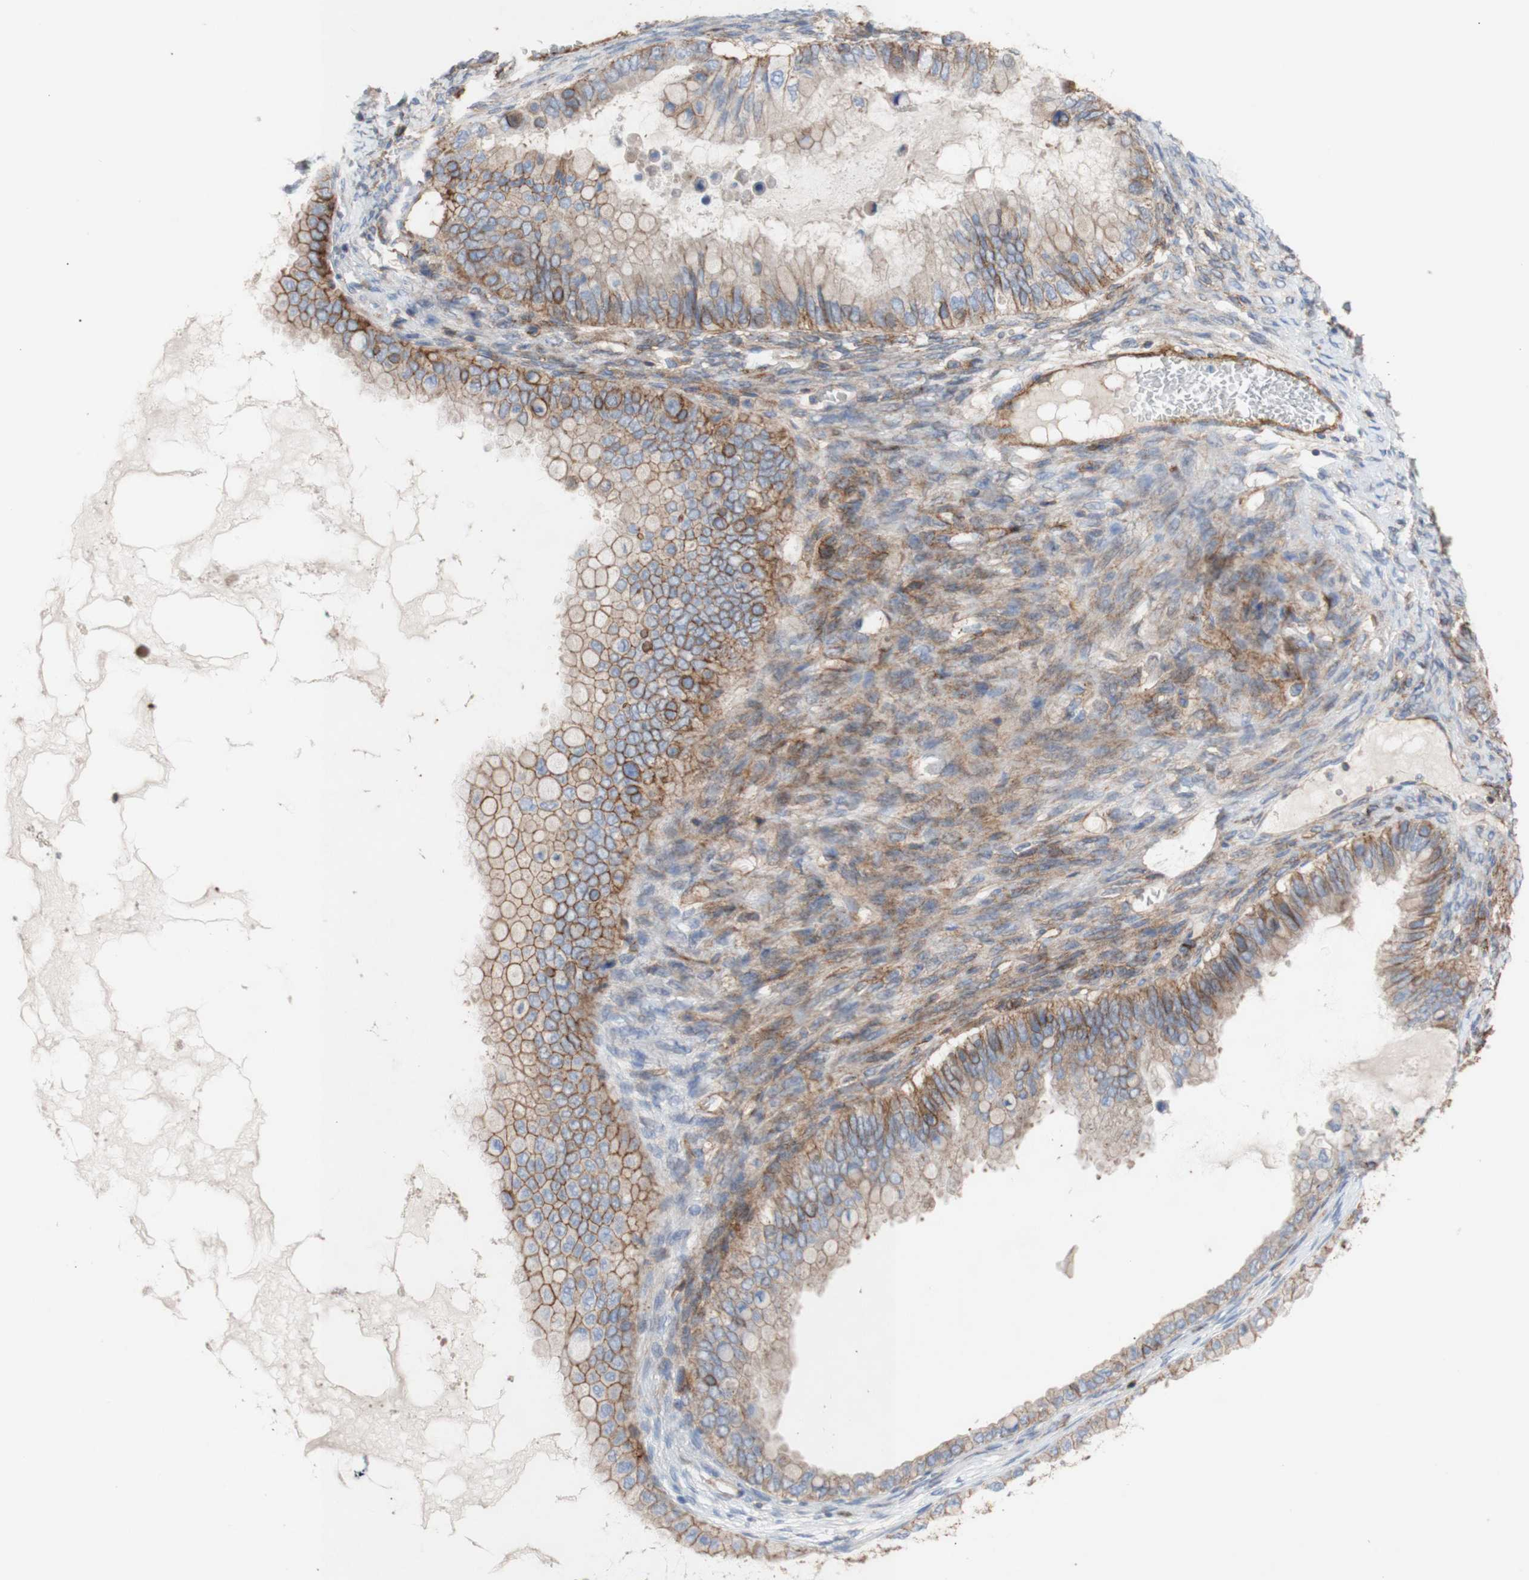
{"staining": {"intensity": "moderate", "quantity": ">75%", "location": "cytoplasmic/membranous"}, "tissue": "ovarian cancer", "cell_type": "Tumor cells", "image_type": "cancer", "snomed": [{"axis": "morphology", "description": "Cystadenocarcinoma, mucinous, NOS"}, {"axis": "topography", "description": "Ovary"}], "caption": "Immunohistochemical staining of ovarian mucinous cystadenocarcinoma exhibits moderate cytoplasmic/membranous protein expression in approximately >75% of tumor cells.", "gene": "ATP2A3", "patient": {"sex": "female", "age": 80}}